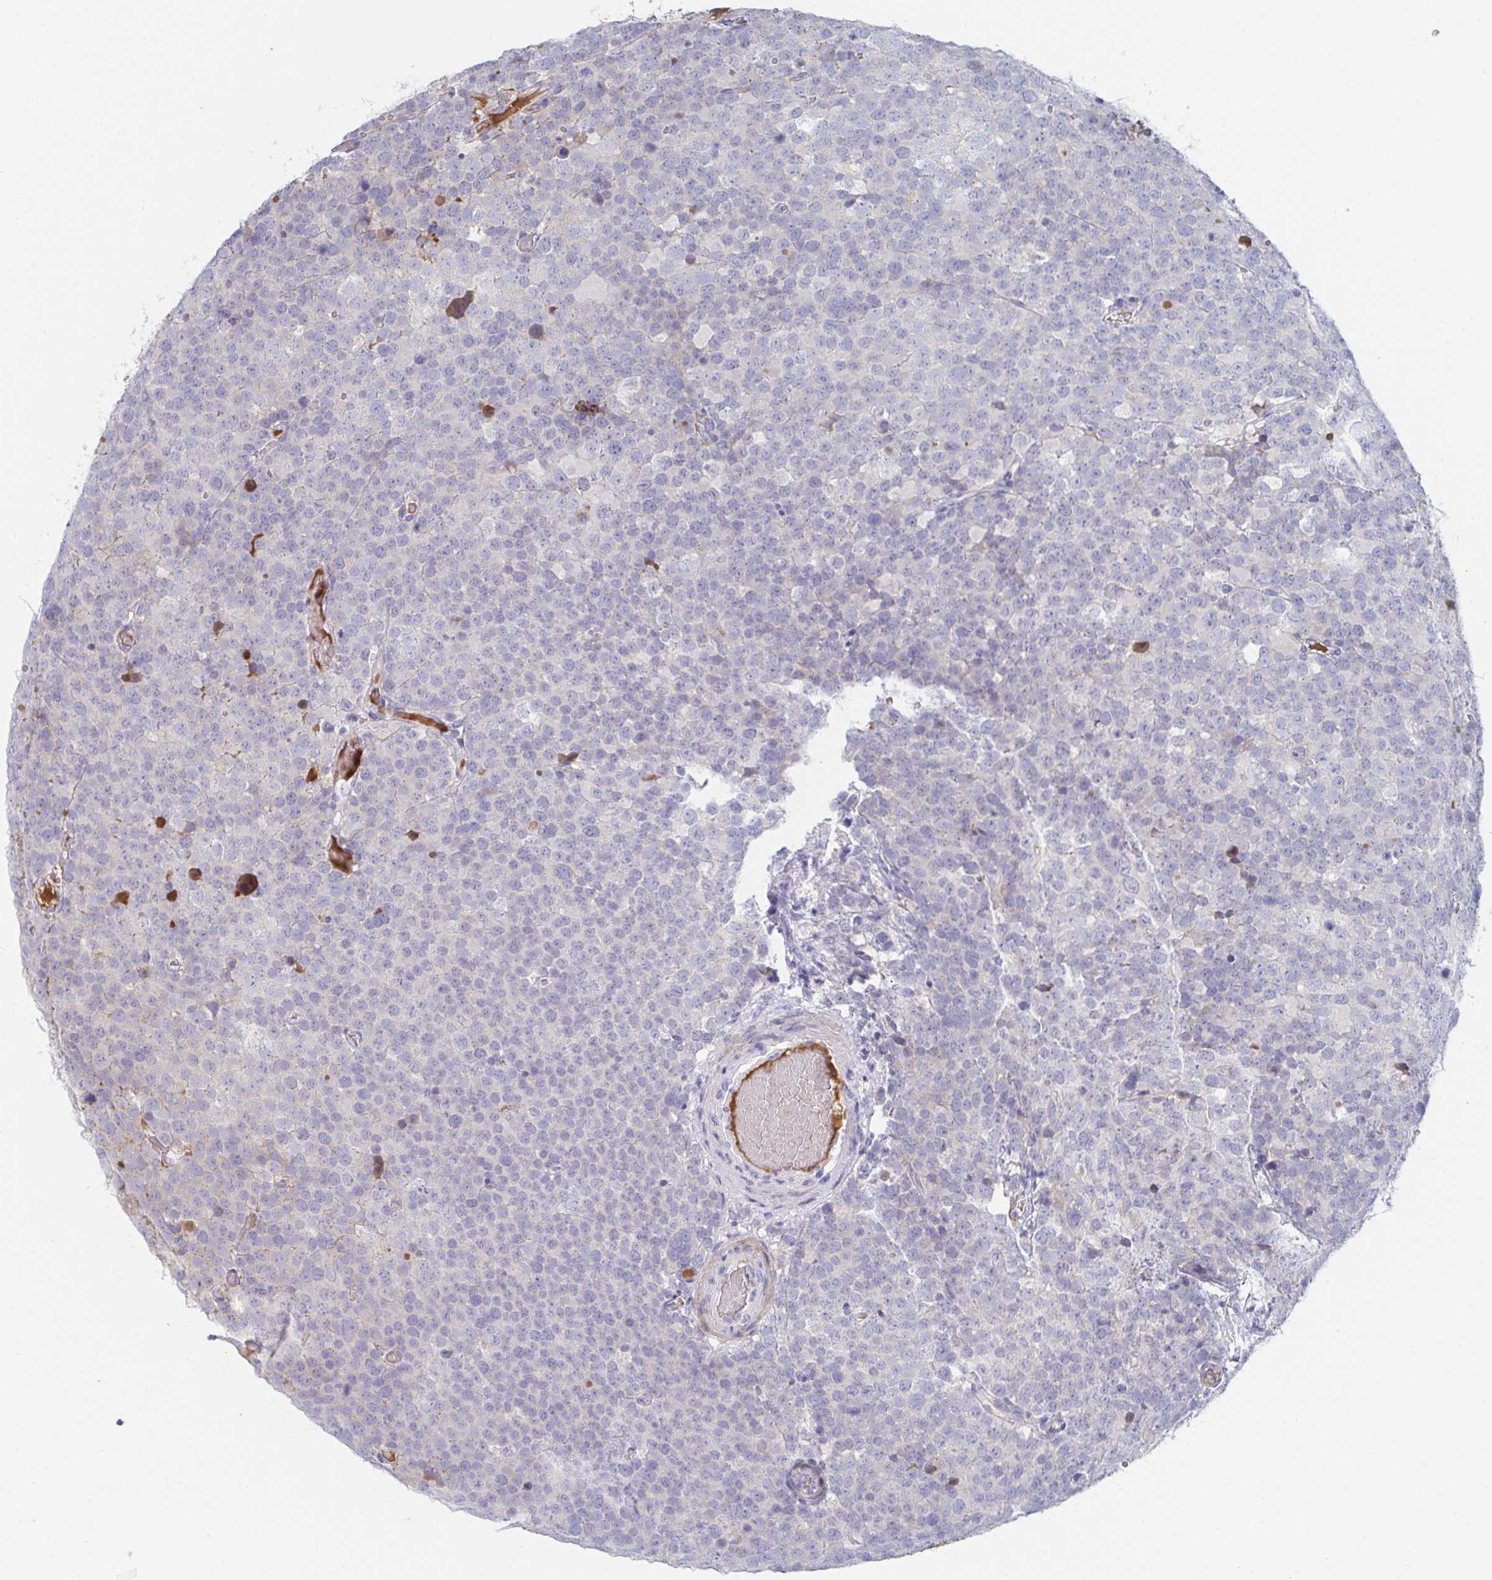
{"staining": {"intensity": "negative", "quantity": "none", "location": "none"}, "tissue": "testis cancer", "cell_type": "Tumor cells", "image_type": "cancer", "snomed": [{"axis": "morphology", "description": "Seminoma, NOS"}, {"axis": "topography", "description": "Testis"}], "caption": "Human testis cancer (seminoma) stained for a protein using immunohistochemistry (IHC) displays no expression in tumor cells.", "gene": "TNFAIP6", "patient": {"sex": "male", "age": 71}}